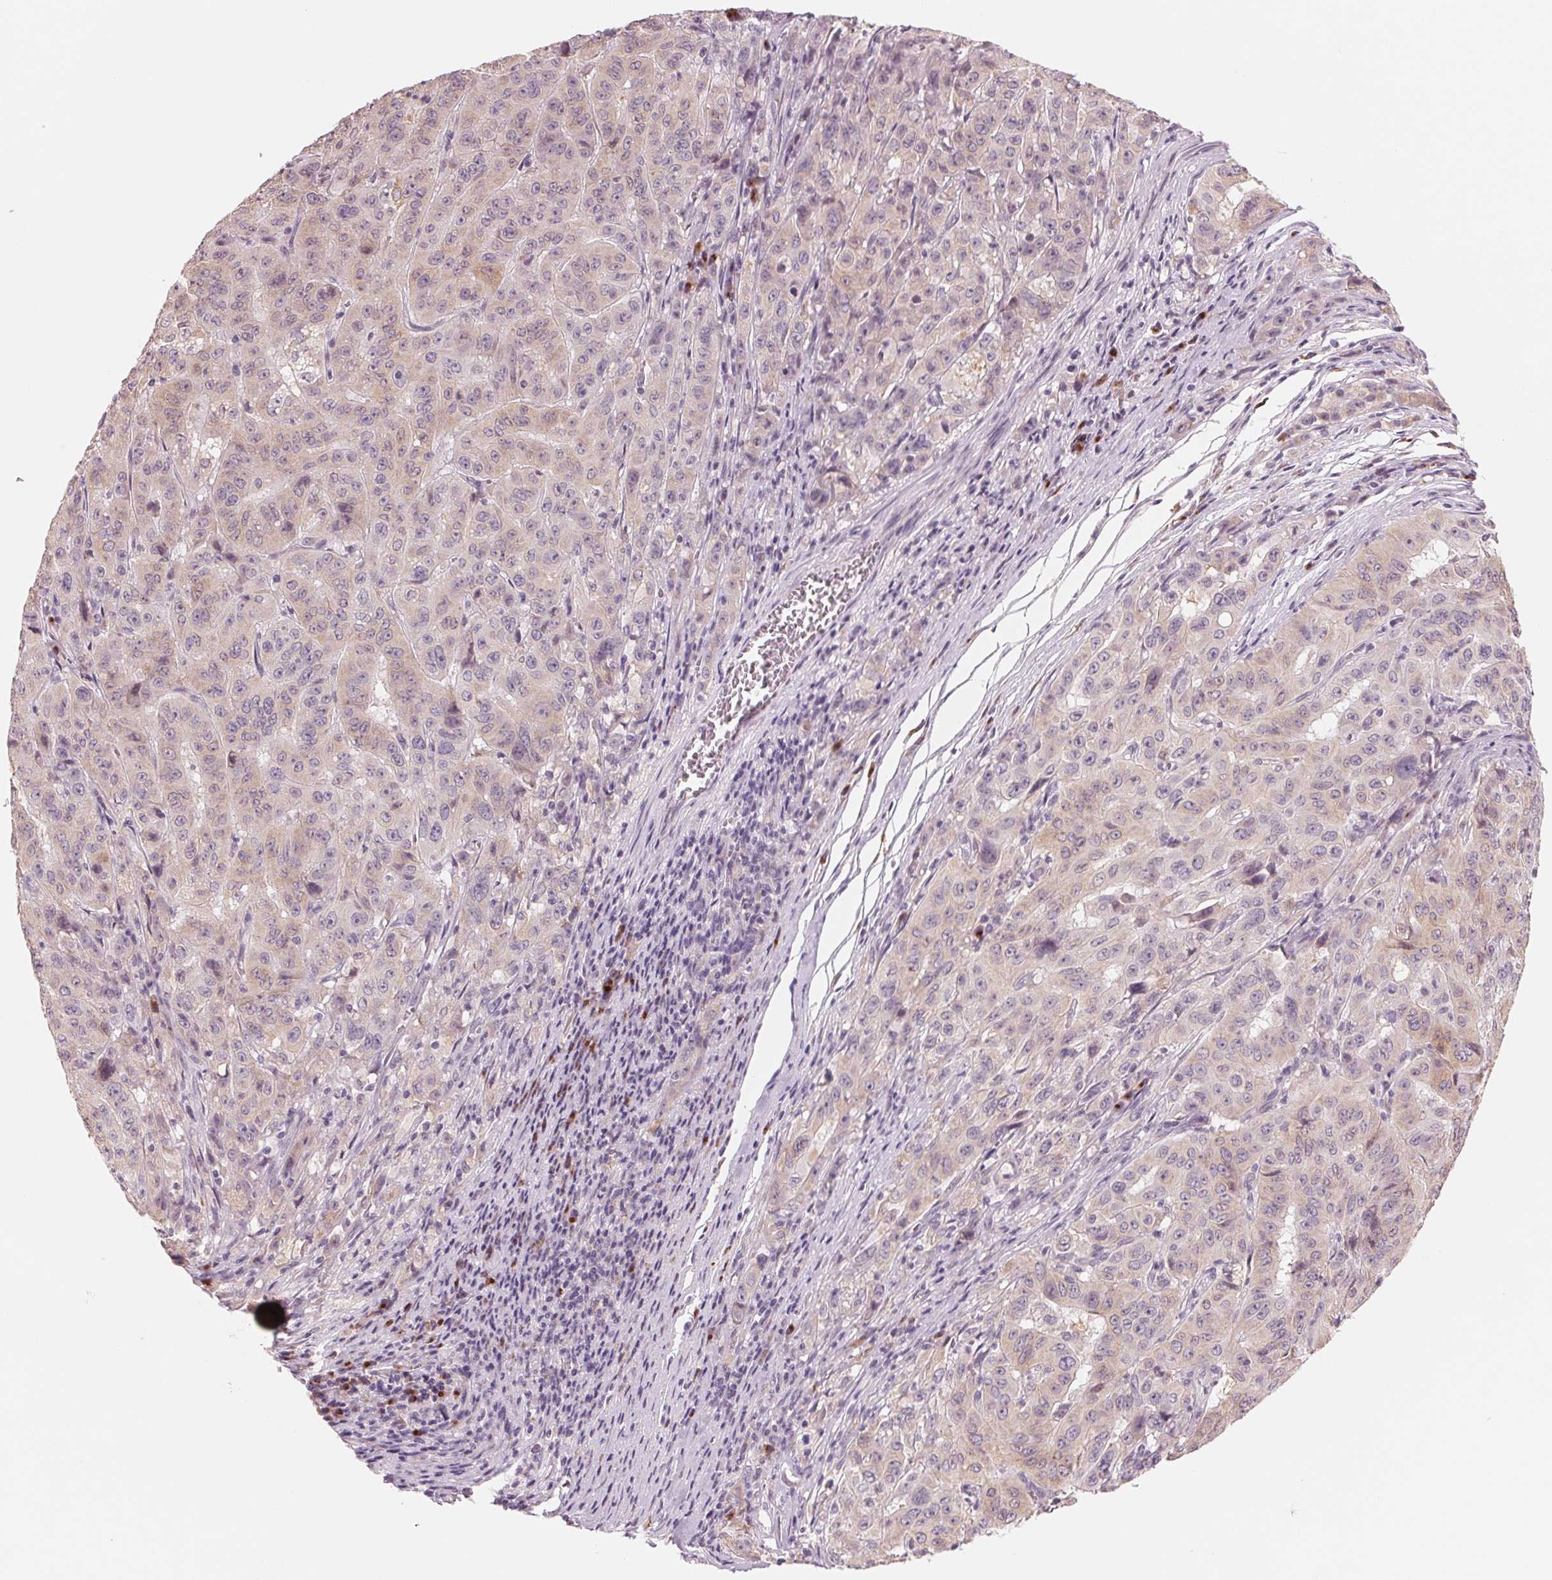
{"staining": {"intensity": "weak", "quantity": "25%-75%", "location": "cytoplasmic/membranous"}, "tissue": "pancreatic cancer", "cell_type": "Tumor cells", "image_type": "cancer", "snomed": [{"axis": "morphology", "description": "Adenocarcinoma, NOS"}, {"axis": "topography", "description": "Pancreas"}], "caption": "The histopathology image demonstrates staining of adenocarcinoma (pancreatic), revealing weak cytoplasmic/membranous protein staining (brown color) within tumor cells.", "gene": "IL9R", "patient": {"sex": "male", "age": 63}}